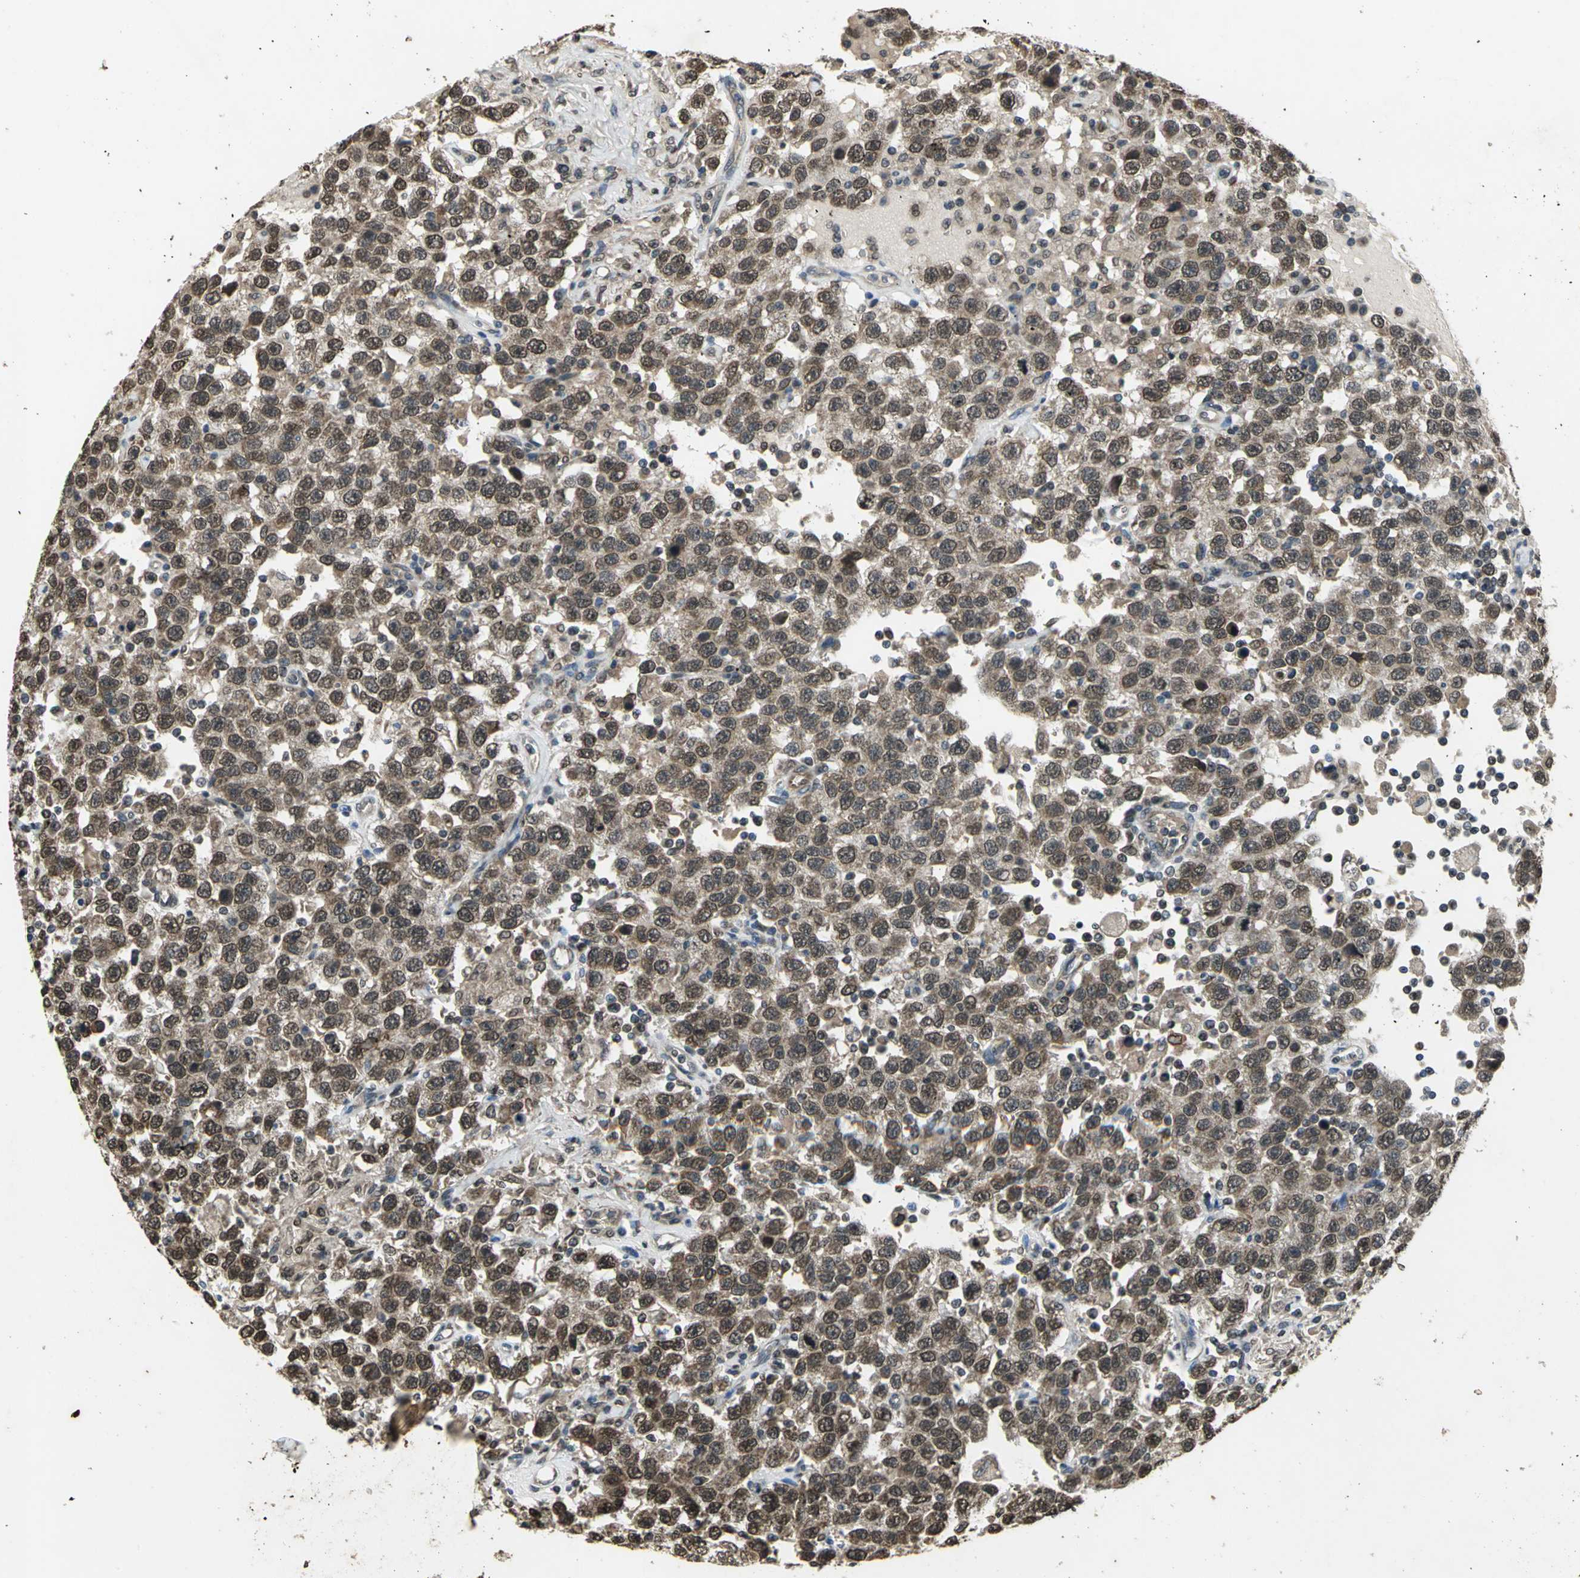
{"staining": {"intensity": "moderate", "quantity": ">75%", "location": "cytoplasmic/membranous,nuclear"}, "tissue": "testis cancer", "cell_type": "Tumor cells", "image_type": "cancer", "snomed": [{"axis": "morphology", "description": "Seminoma, NOS"}, {"axis": "topography", "description": "Testis"}], "caption": "Testis seminoma stained with a protein marker shows moderate staining in tumor cells.", "gene": "AHR", "patient": {"sex": "male", "age": 41}}